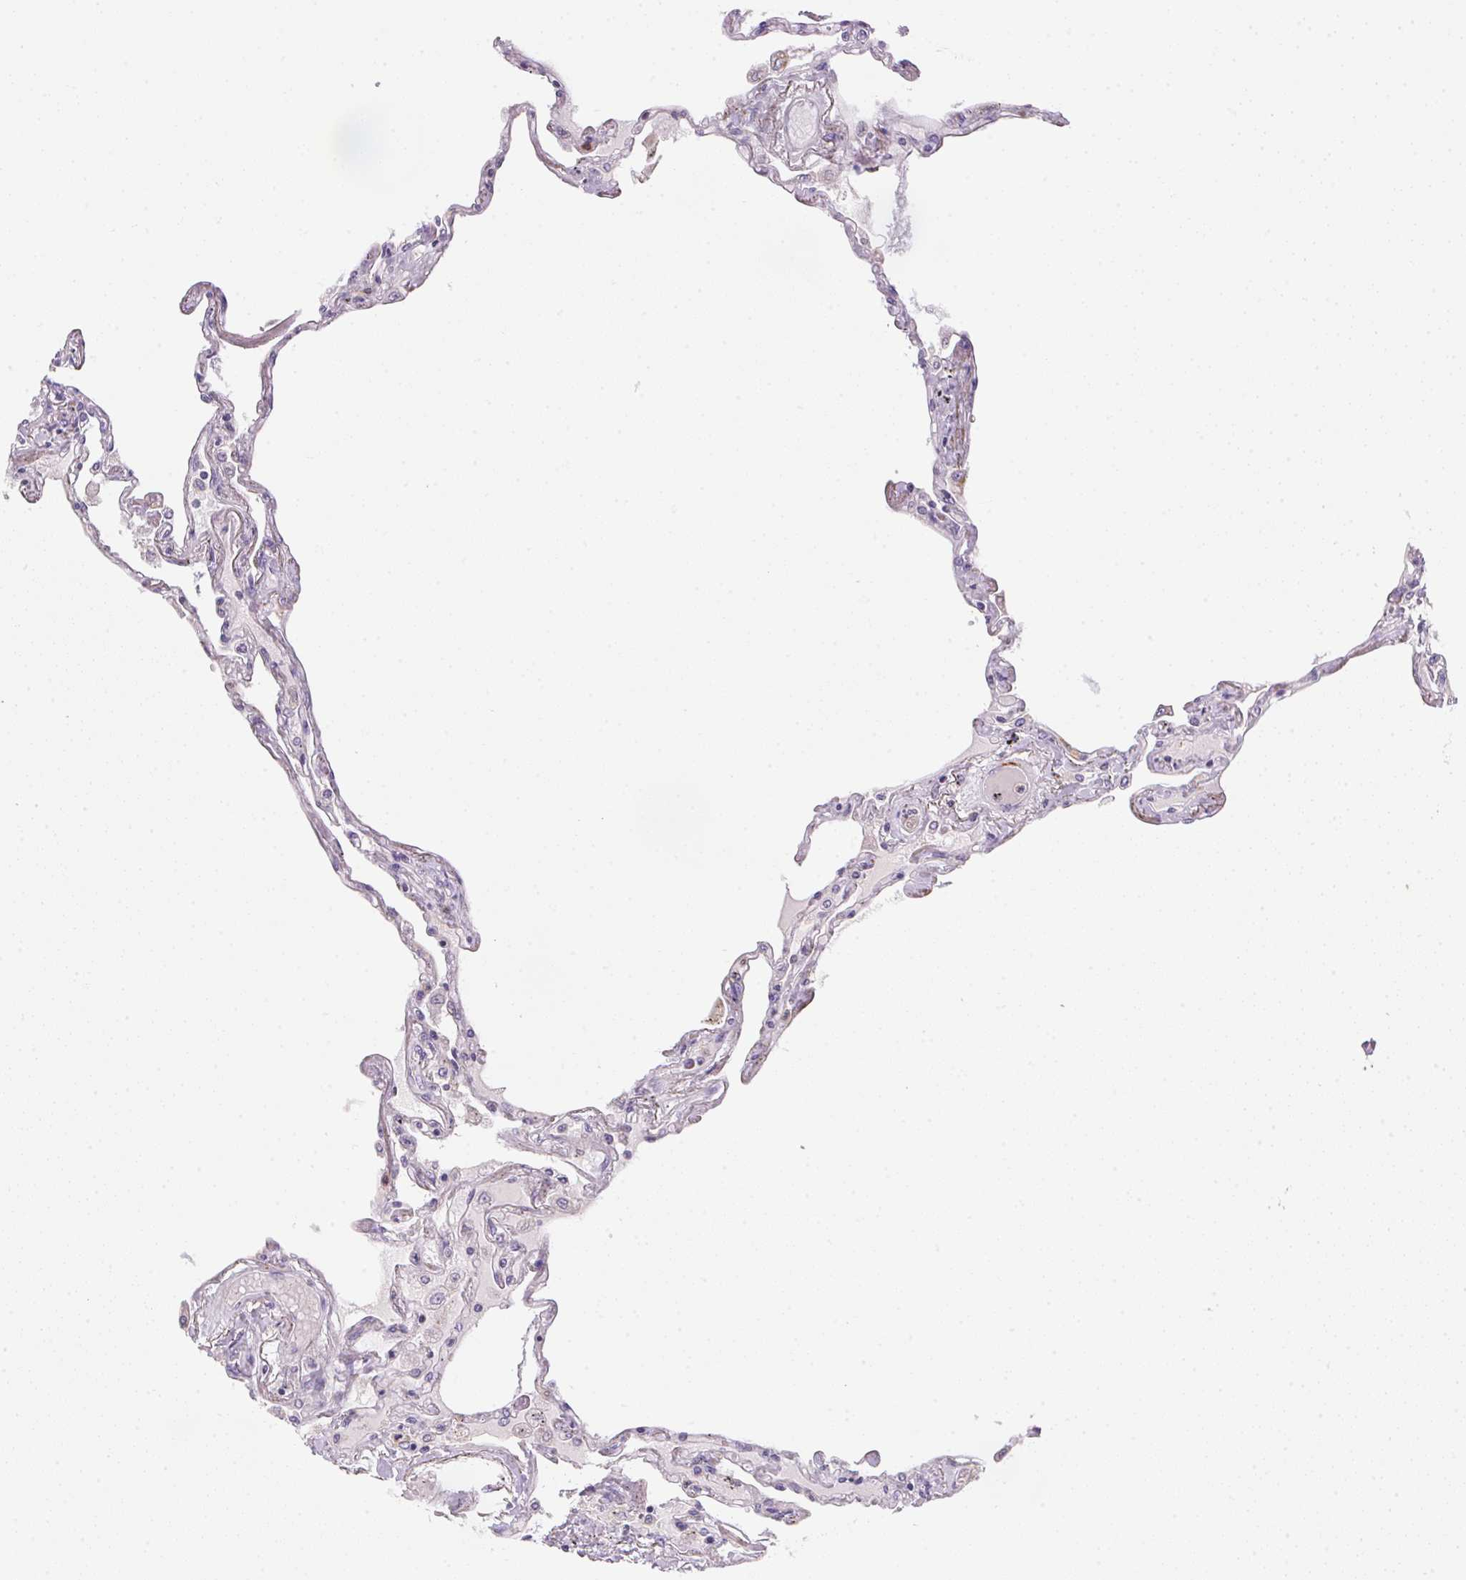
{"staining": {"intensity": "negative", "quantity": "none", "location": "none"}, "tissue": "lung", "cell_type": "Alveolar cells", "image_type": "normal", "snomed": [{"axis": "morphology", "description": "Normal tissue, NOS"}, {"axis": "morphology", "description": "Adenocarcinoma, NOS"}, {"axis": "topography", "description": "Cartilage tissue"}, {"axis": "topography", "description": "Lung"}], "caption": "Immunohistochemistry (IHC) of benign human lung exhibits no expression in alveolar cells.", "gene": "ECPAS", "patient": {"sex": "female", "age": 67}}